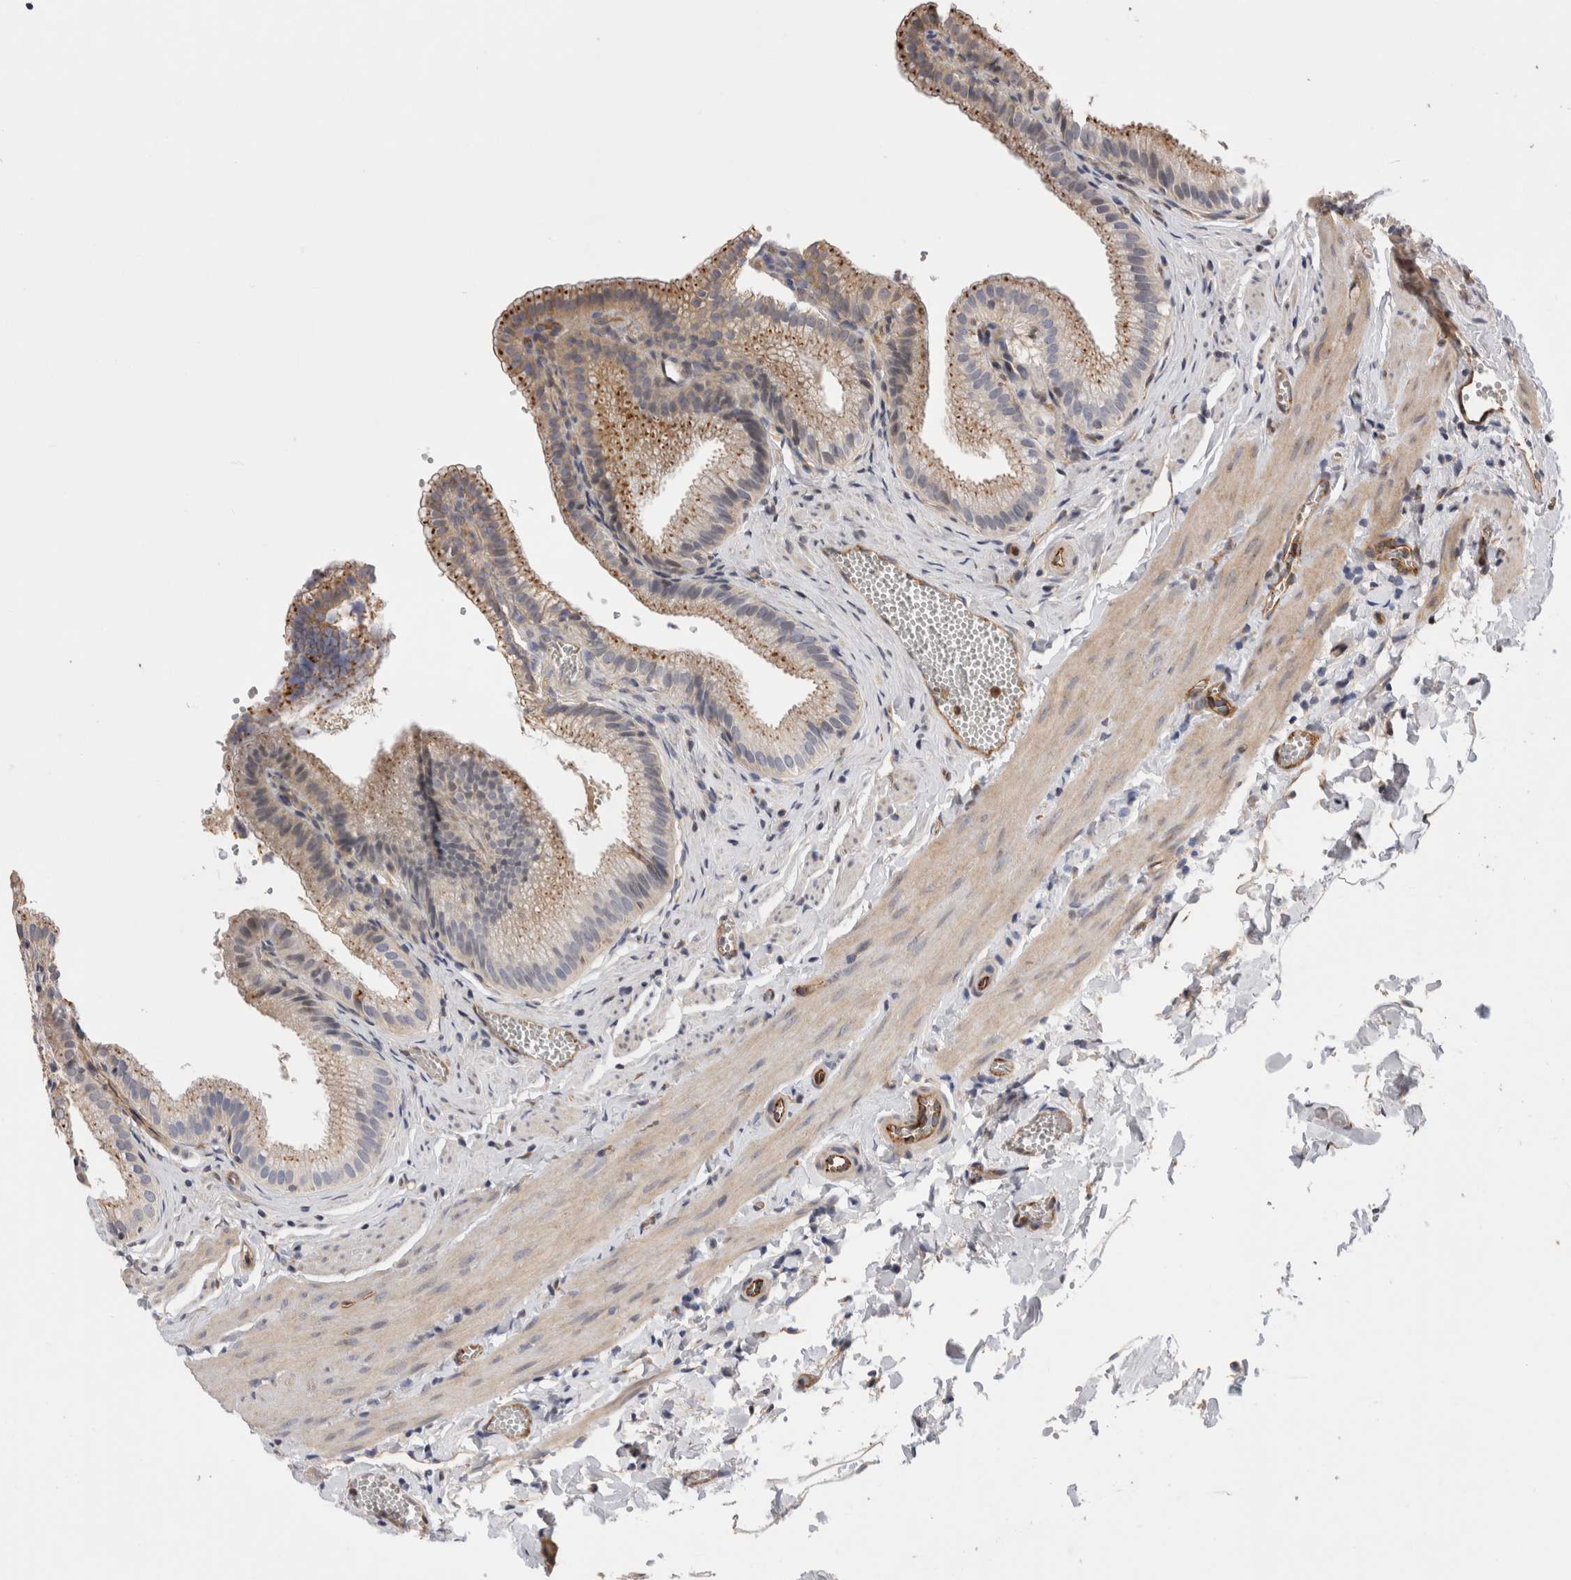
{"staining": {"intensity": "moderate", "quantity": "25%-75%", "location": "cytoplasmic/membranous"}, "tissue": "gallbladder", "cell_type": "Glandular cells", "image_type": "normal", "snomed": [{"axis": "morphology", "description": "Normal tissue, NOS"}, {"axis": "topography", "description": "Gallbladder"}], "caption": "Immunohistochemistry of unremarkable human gallbladder displays medium levels of moderate cytoplasmic/membranous expression in about 25%-75% of glandular cells.", "gene": "BNIP2", "patient": {"sex": "male", "age": 38}}